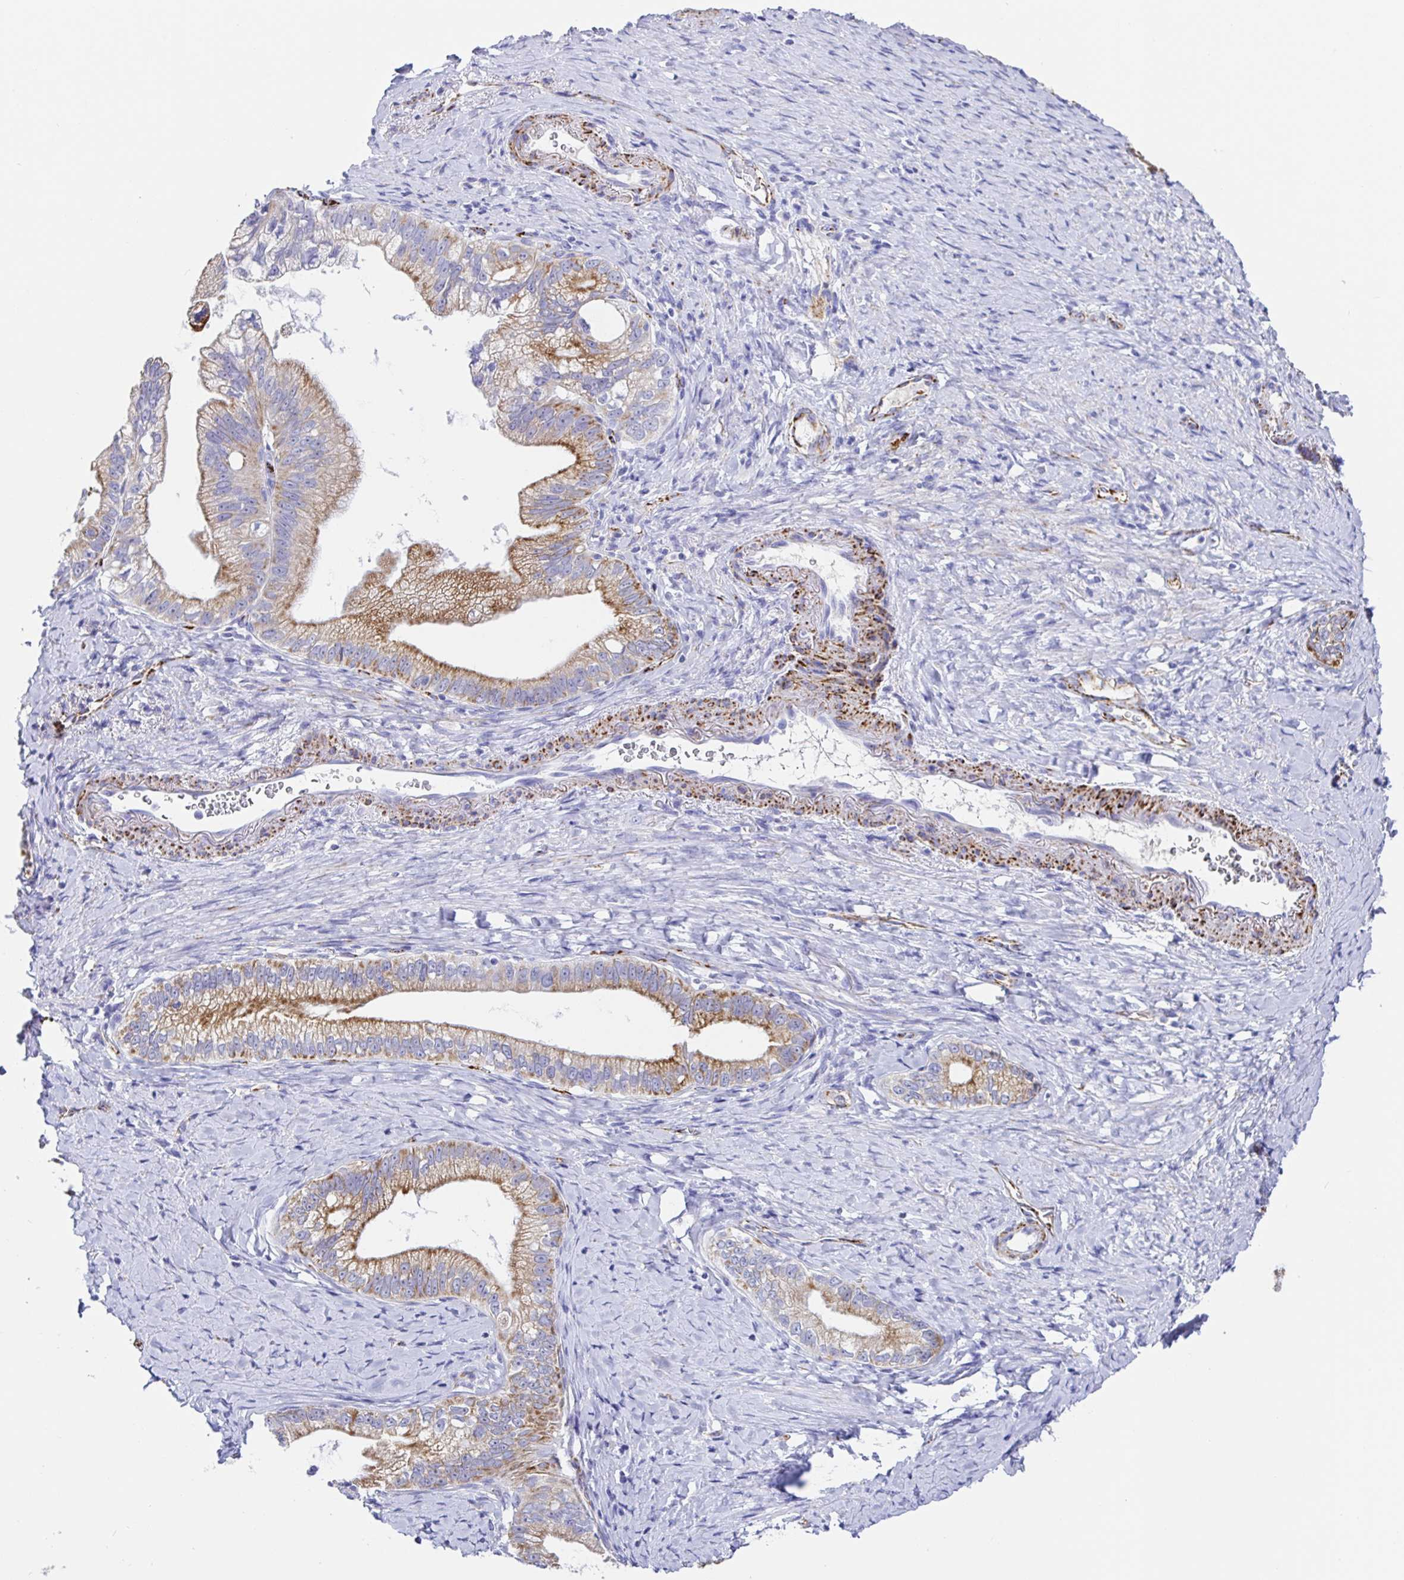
{"staining": {"intensity": "moderate", "quantity": "25%-75%", "location": "cytoplasmic/membranous"}, "tissue": "pancreatic cancer", "cell_type": "Tumor cells", "image_type": "cancer", "snomed": [{"axis": "morphology", "description": "Adenocarcinoma, NOS"}, {"axis": "topography", "description": "Pancreas"}], "caption": "This is an image of immunohistochemistry staining of pancreatic cancer (adenocarcinoma), which shows moderate staining in the cytoplasmic/membranous of tumor cells.", "gene": "MAOA", "patient": {"sex": "male", "age": 70}}